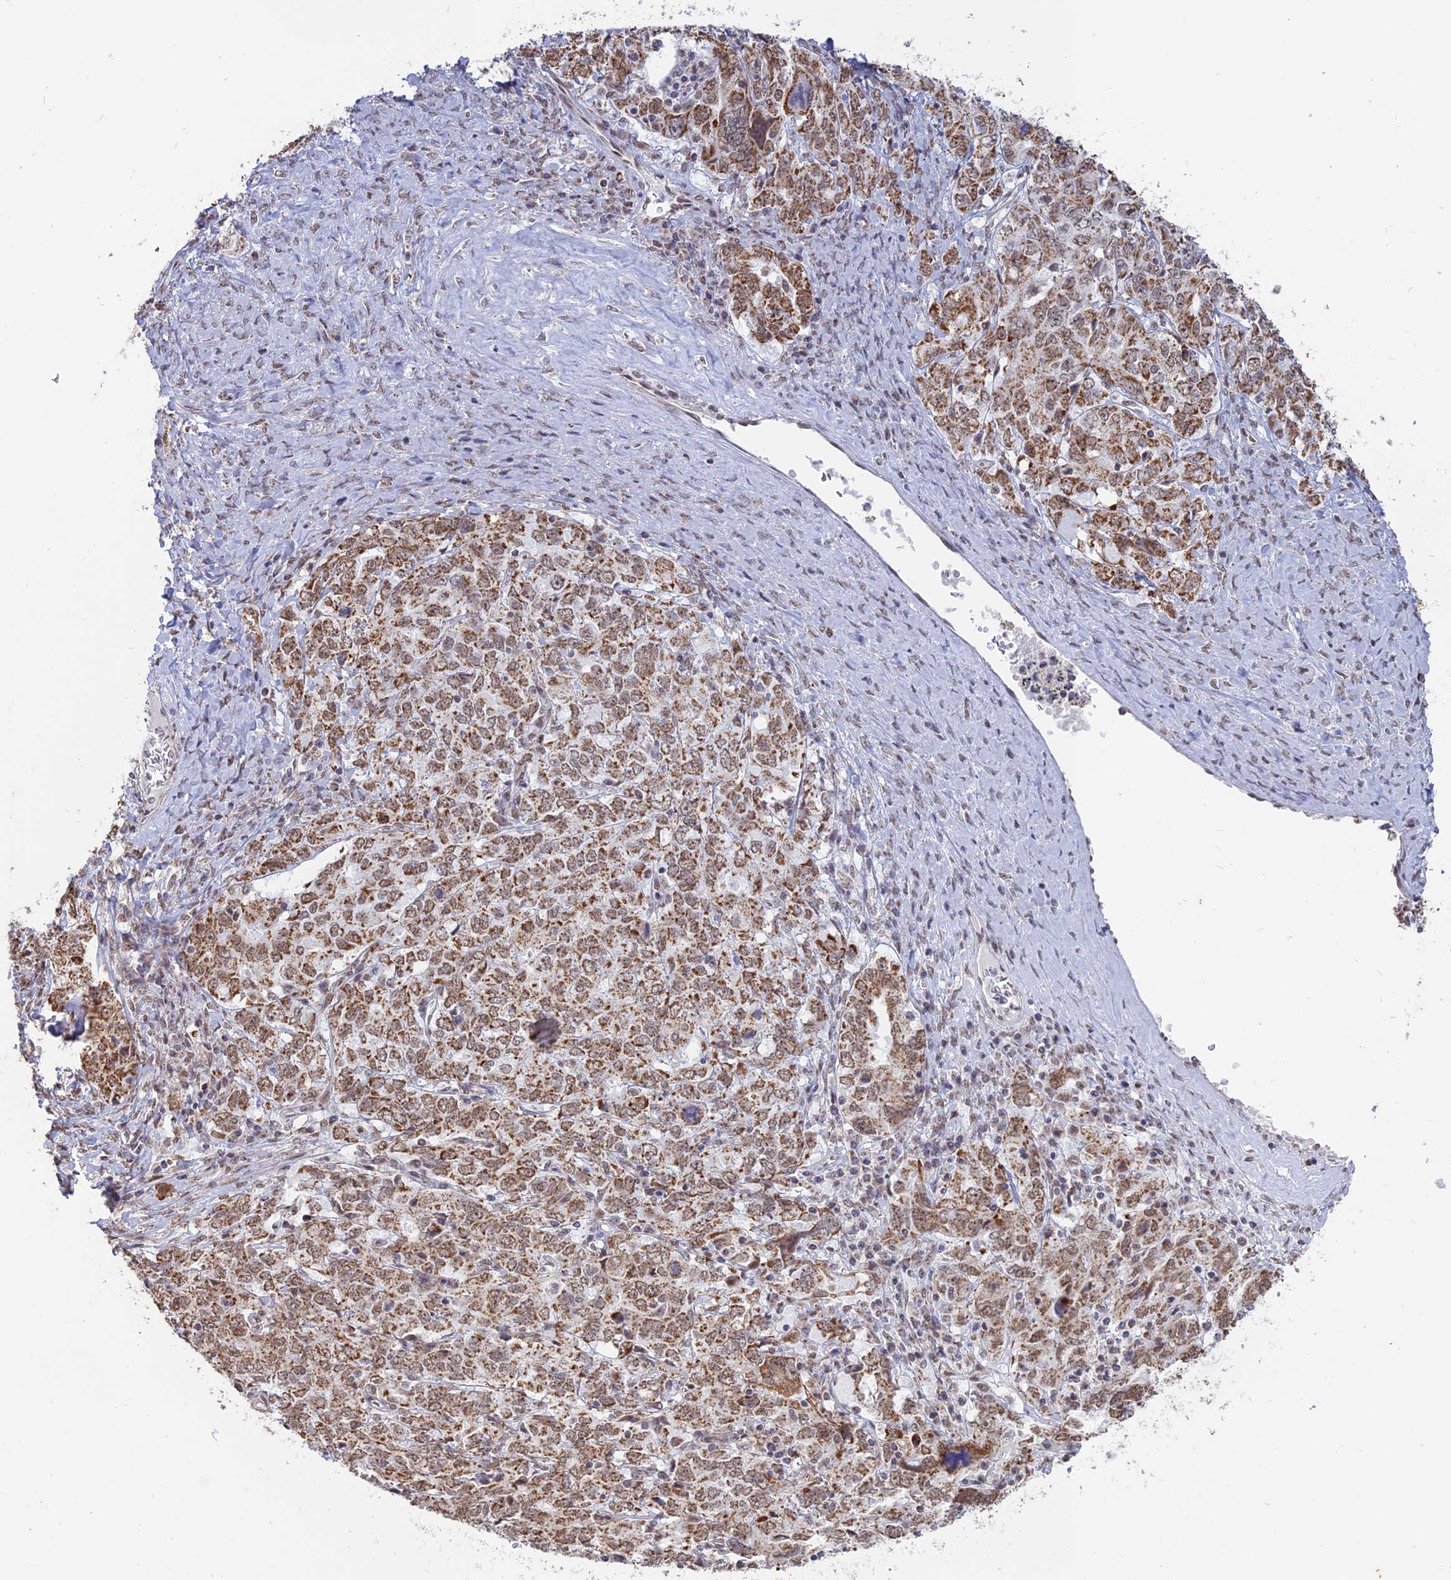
{"staining": {"intensity": "strong", "quantity": "25%-75%", "location": "cytoplasmic/membranous,nuclear"}, "tissue": "ovarian cancer", "cell_type": "Tumor cells", "image_type": "cancer", "snomed": [{"axis": "morphology", "description": "Carcinoma, endometroid"}, {"axis": "topography", "description": "Ovary"}], "caption": "Brown immunohistochemical staining in human ovarian cancer shows strong cytoplasmic/membranous and nuclear positivity in about 25%-75% of tumor cells. (DAB IHC with brightfield microscopy, high magnification).", "gene": "ARHGAP40", "patient": {"sex": "female", "age": 62}}